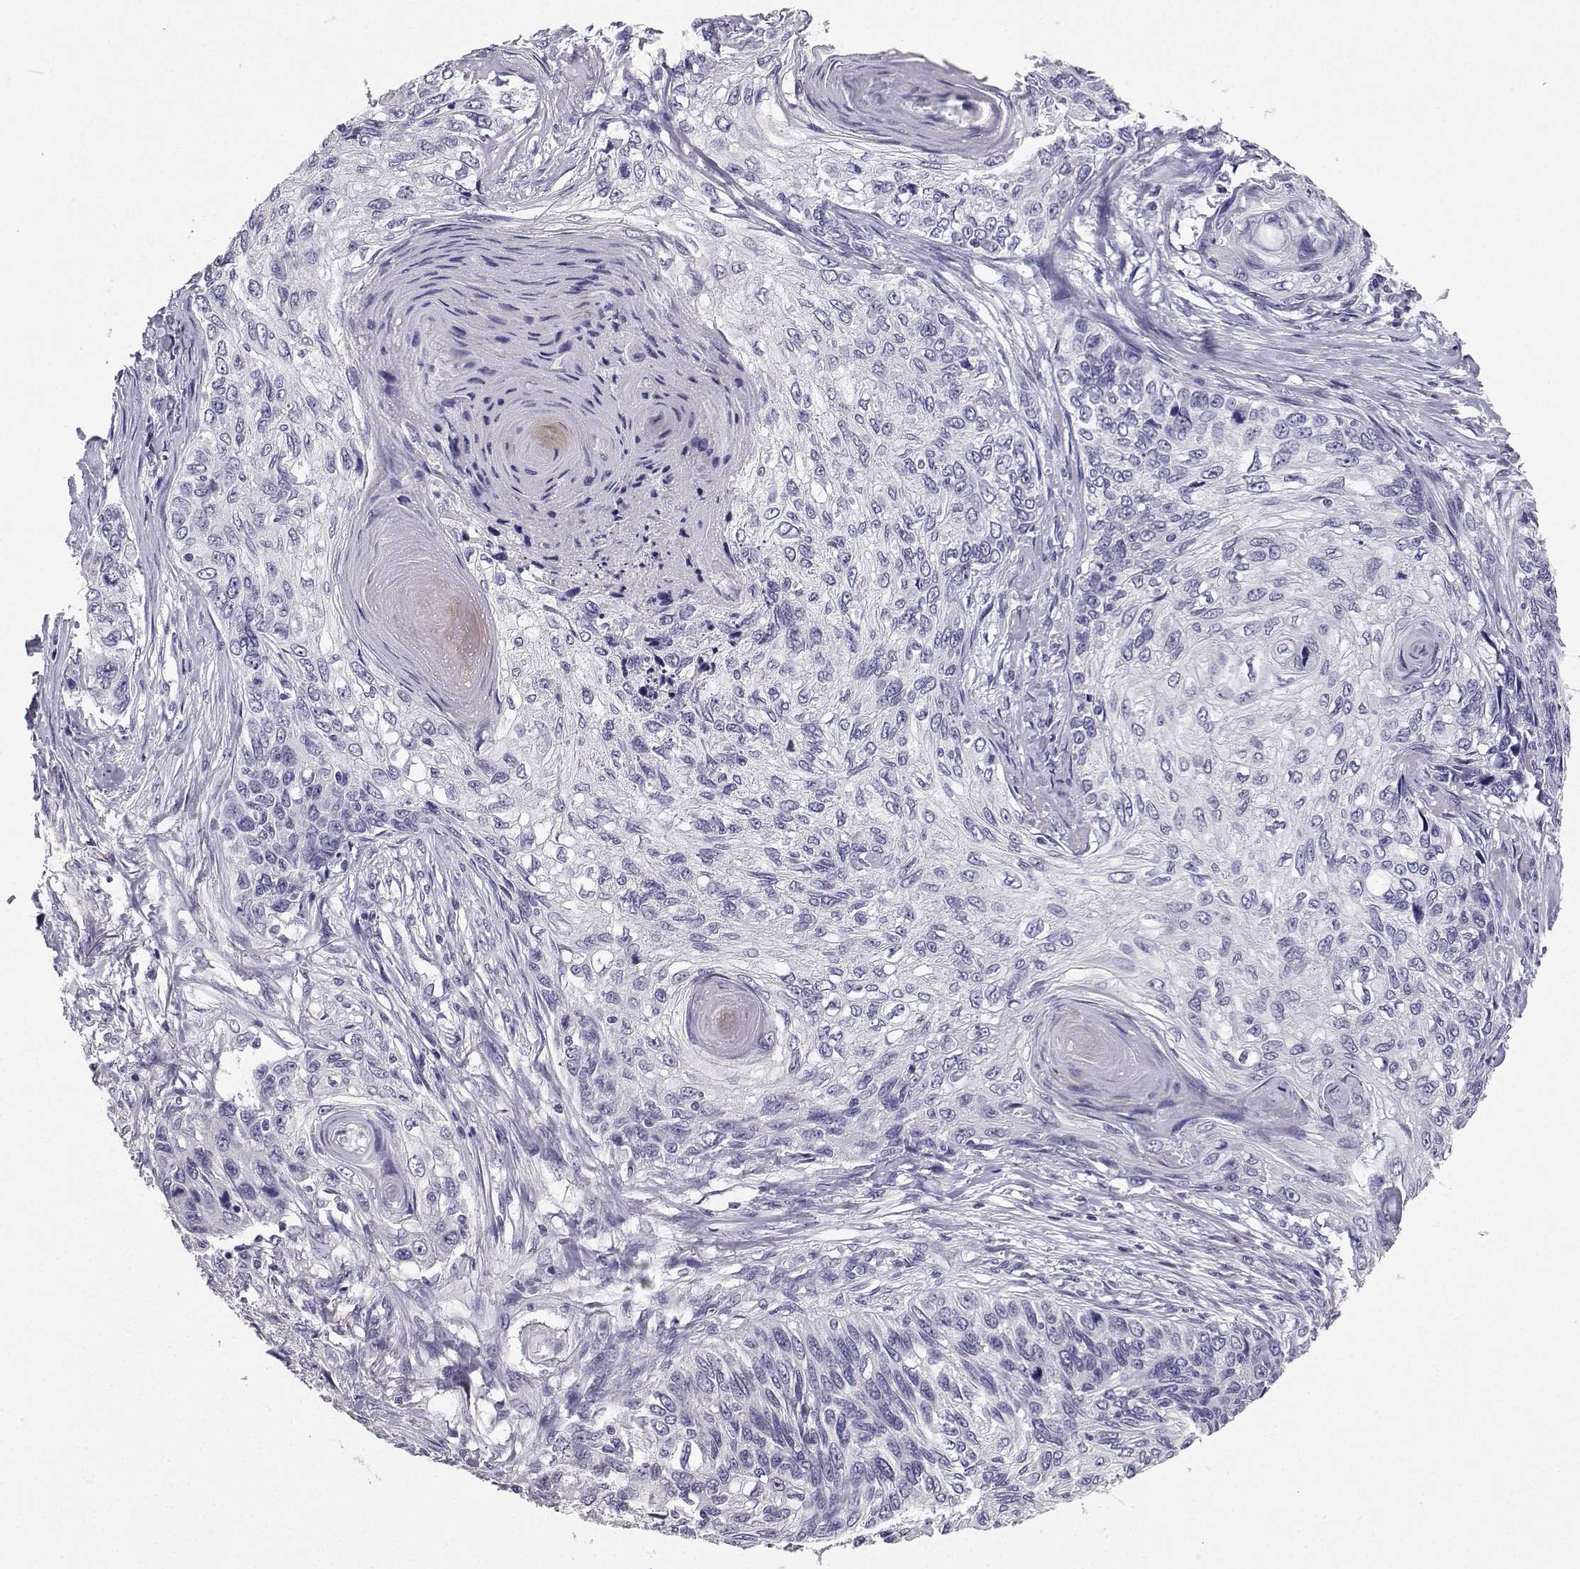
{"staining": {"intensity": "negative", "quantity": "none", "location": "none"}, "tissue": "skin cancer", "cell_type": "Tumor cells", "image_type": "cancer", "snomed": [{"axis": "morphology", "description": "Squamous cell carcinoma, NOS"}, {"axis": "topography", "description": "Skin"}], "caption": "This is a histopathology image of IHC staining of squamous cell carcinoma (skin), which shows no expression in tumor cells.", "gene": "SPAG11B", "patient": {"sex": "male", "age": 92}}